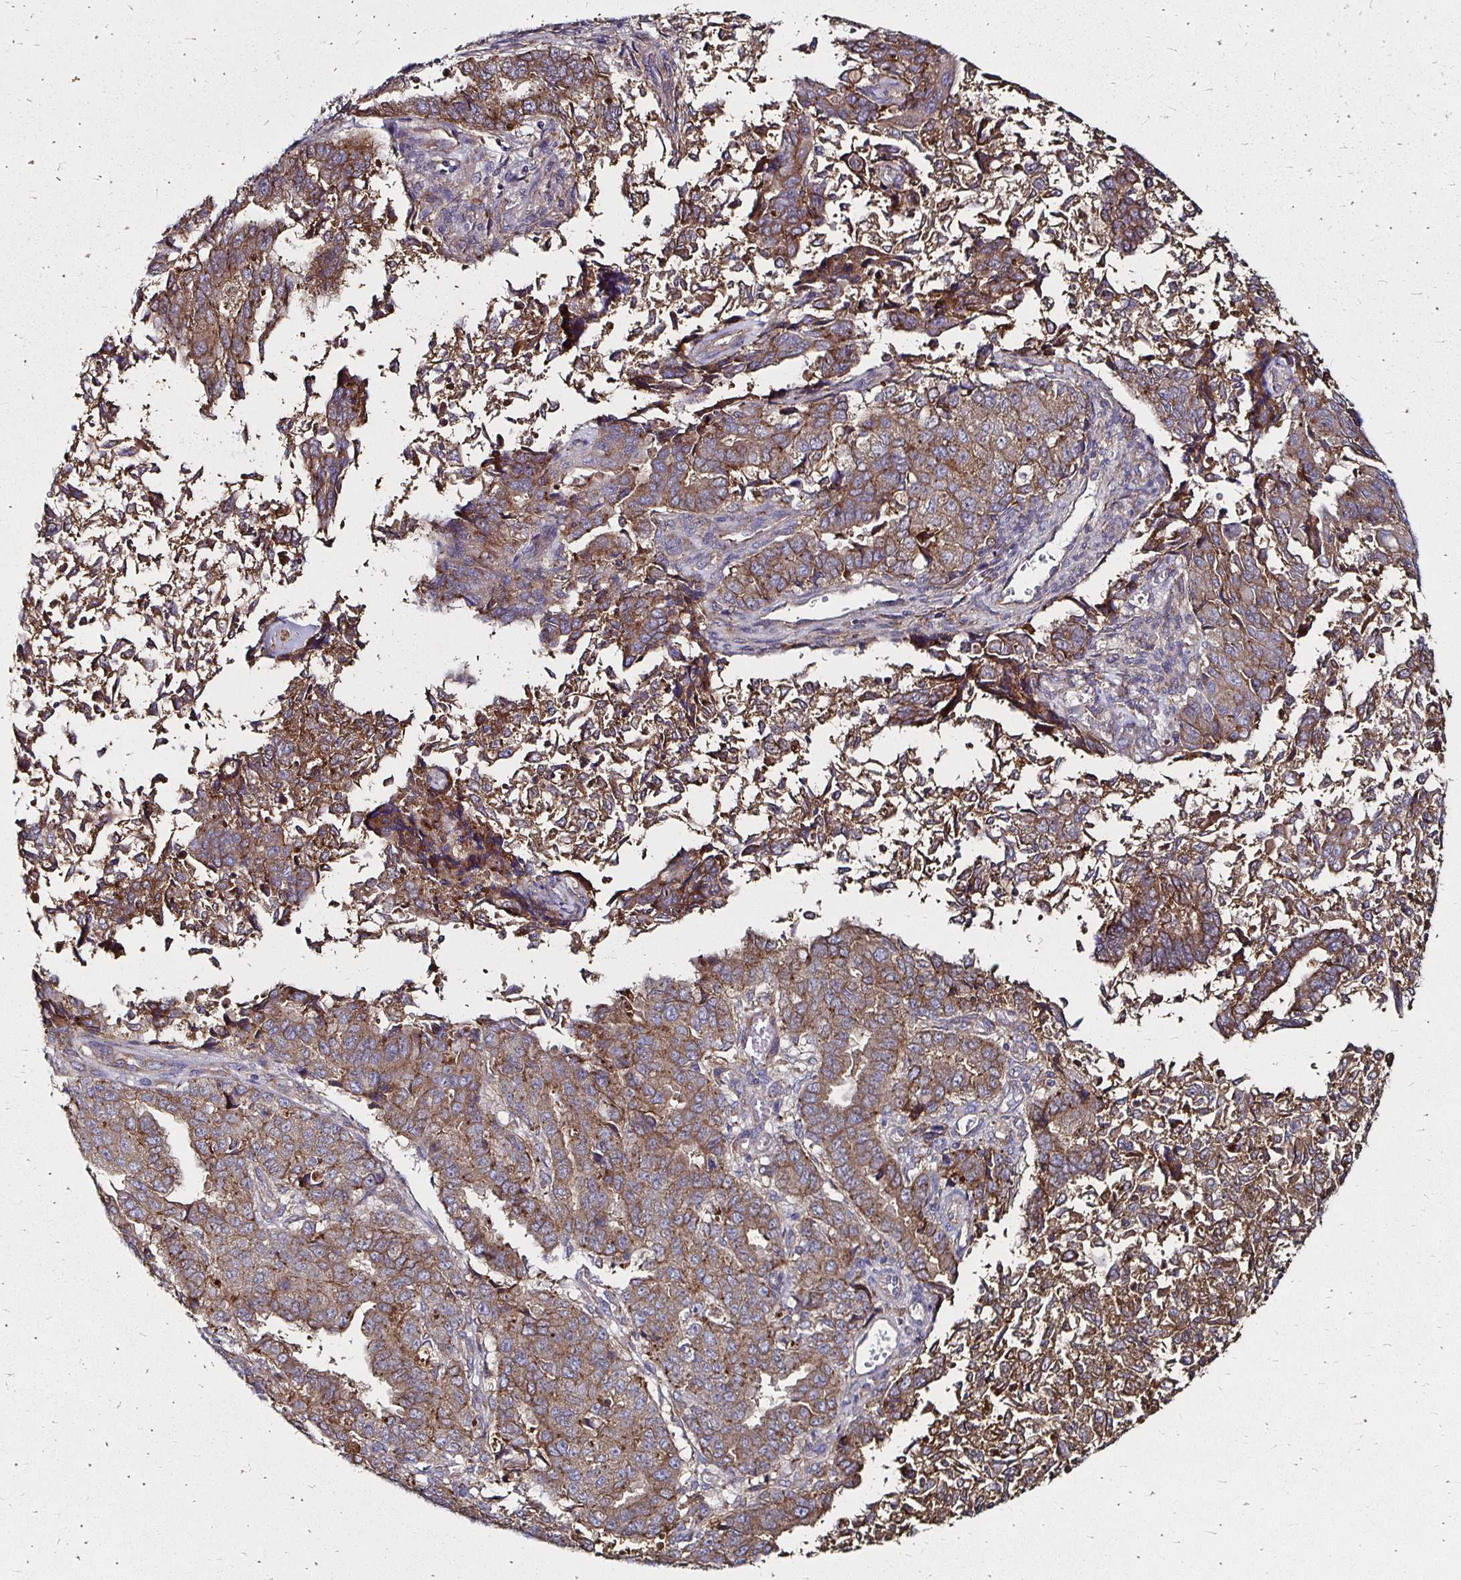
{"staining": {"intensity": "moderate", "quantity": ">75%", "location": "cytoplasmic/membranous"}, "tissue": "endometrial cancer", "cell_type": "Tumor cells", "image_type": "cancer", "snomed": [{"axis": "morphology", "description": "Adenocarcinoma, NOS"}, {"axis": "topography", "description": "Endometrium"}], "caption": "IHC image of human endometrial cancer stained for a protein (brown), which demonstrates medium levels of moderate cytoplasmic/membranous expression in about >75% of tumor cells.", "gene": "NCSTN", "patient": {"sex": "female", "age": 50}}